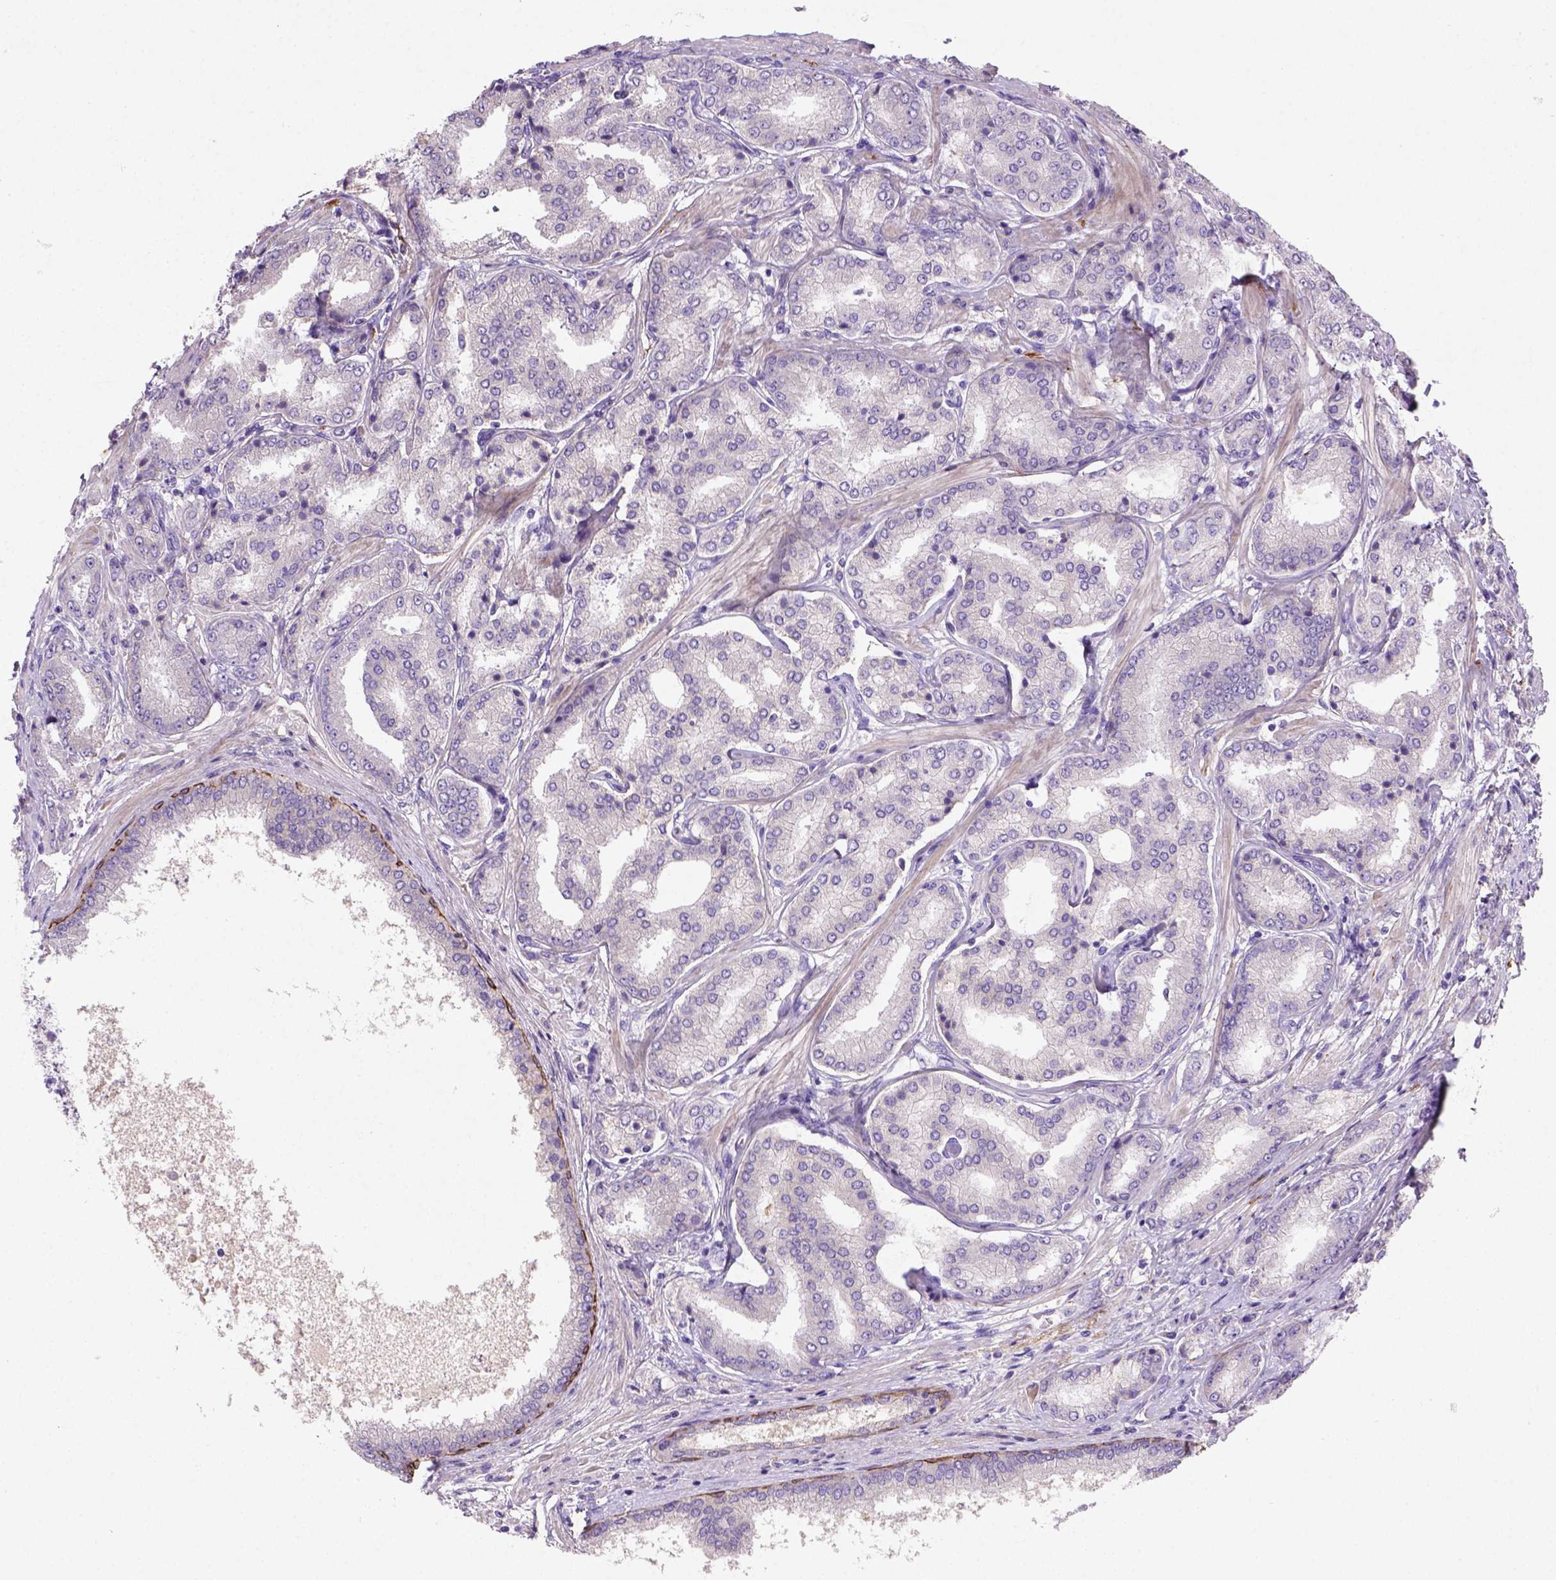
{"staining": {"intensity": "negative", "quantity": "none", "location": "none"}, "tissue": "prostate cancer", "cell_type": "Tumor cells", "image_type": "cancer", "snomed": [{"axis": "morphology", "description": "Adenocarcinoma, NOS"}, {"axis": "topography", "description": "Prostate"}], "caption": "A photomicrograph of human prostate cancer (adenocarcinoma) is negative for staining in tumor cells. (Brightfield microscopy of DAB (3,3'-diaminobenzidine) immunohistochemistry at high magnification).", "gene": "NUDT2", "patient": {"sex": "male", "age": 63}}